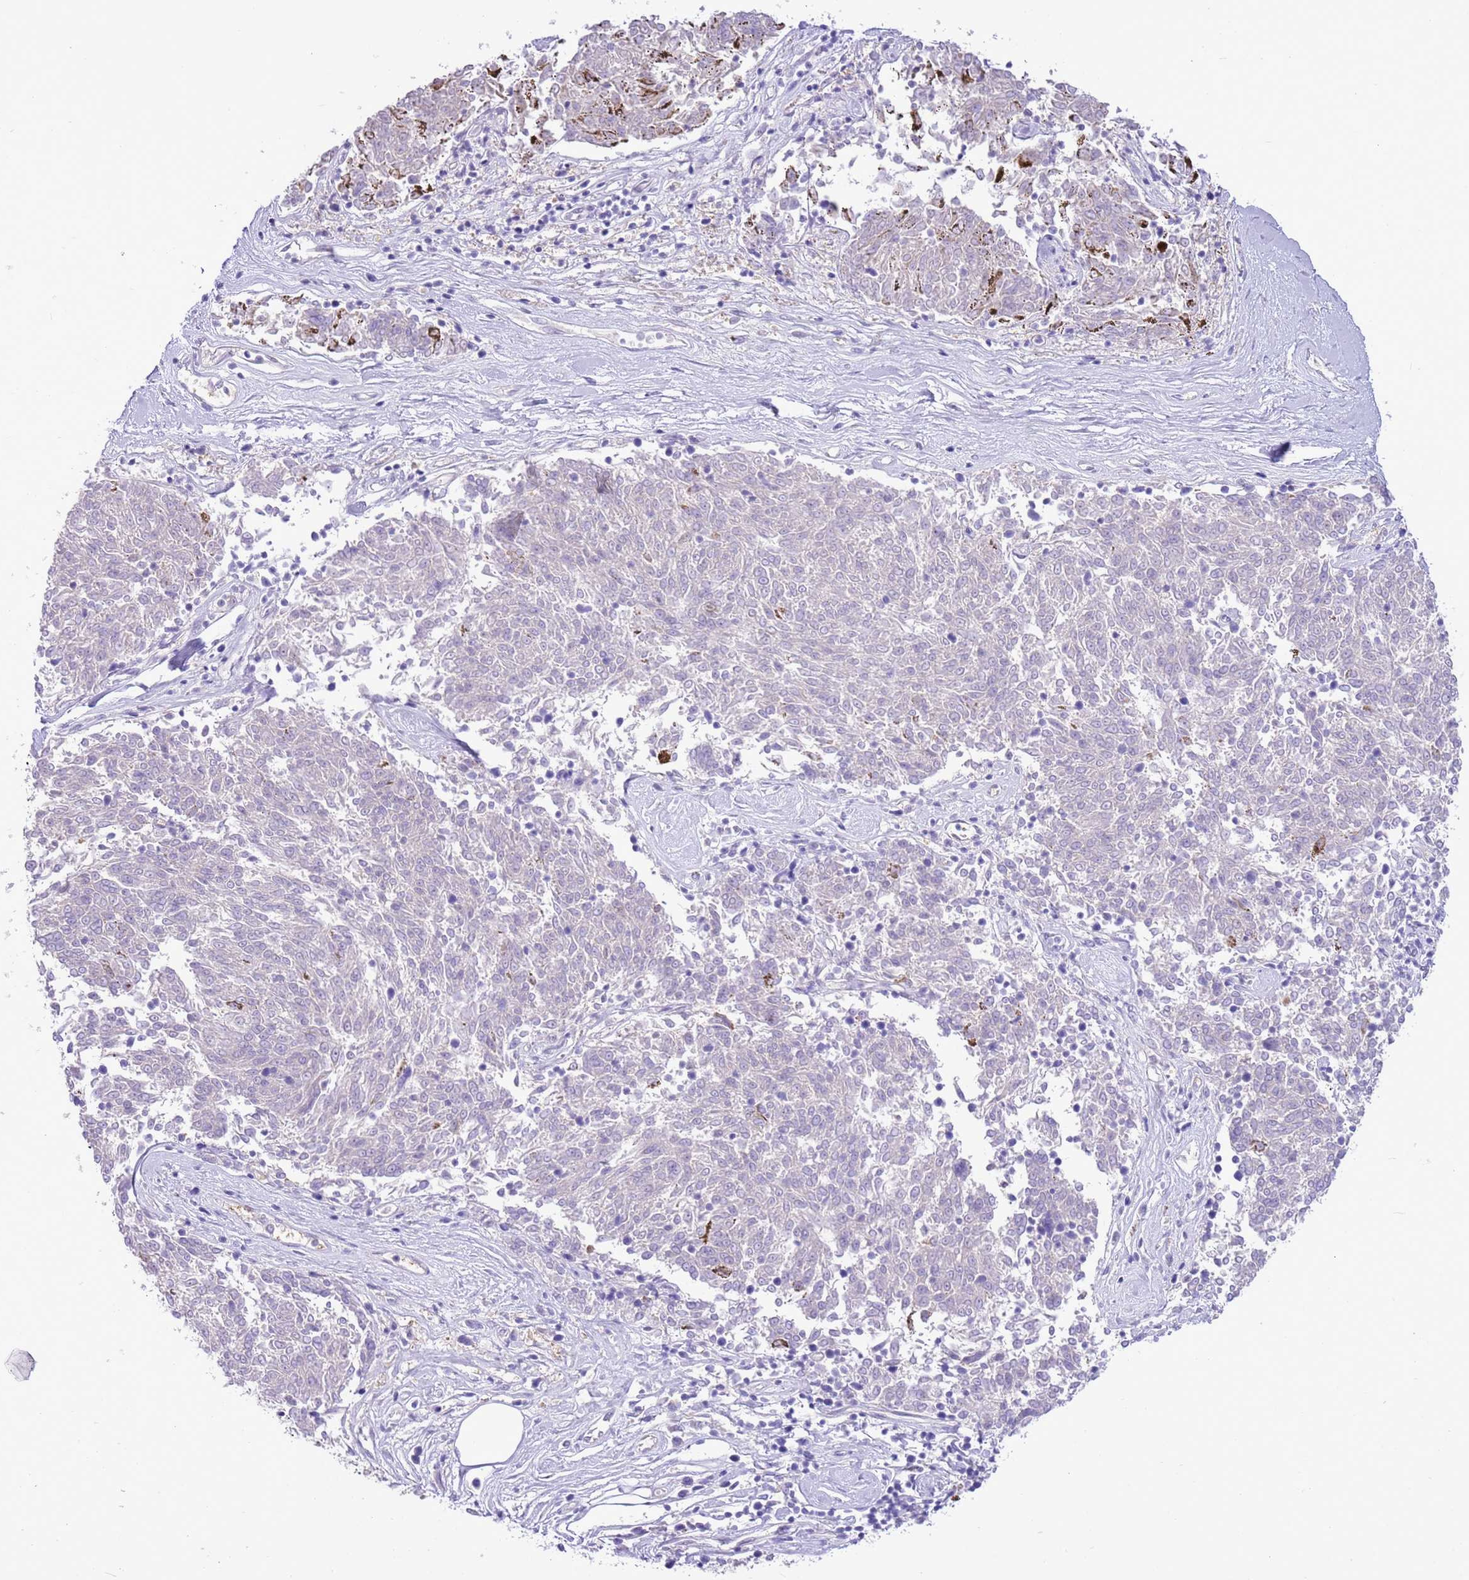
{"staining": {"intensity": "negative", "quantity": "none", "location": "none"}, "tissue": "melanoma", "cell_type": "Tumor cells", "image_type": "cancer", "snomed": [{"axis": "morphology", "description": "Malignant melanoma, NOS"}, {"axis": "topography", "description": "Skin"}], "caption": "An IHC photomicrograph of malignant melanoma is shown. There is no staining in tumor cells of malignant melanoma. The staining was performed using DAB (3,3'-diaminobenzidine) to visualize the protein expression in brown, while the nuclei were stained in blue with hematoxylin (Magnification: 20x).", "gene": "DDI2", "patient": {"sex": "female", "age": 72}}